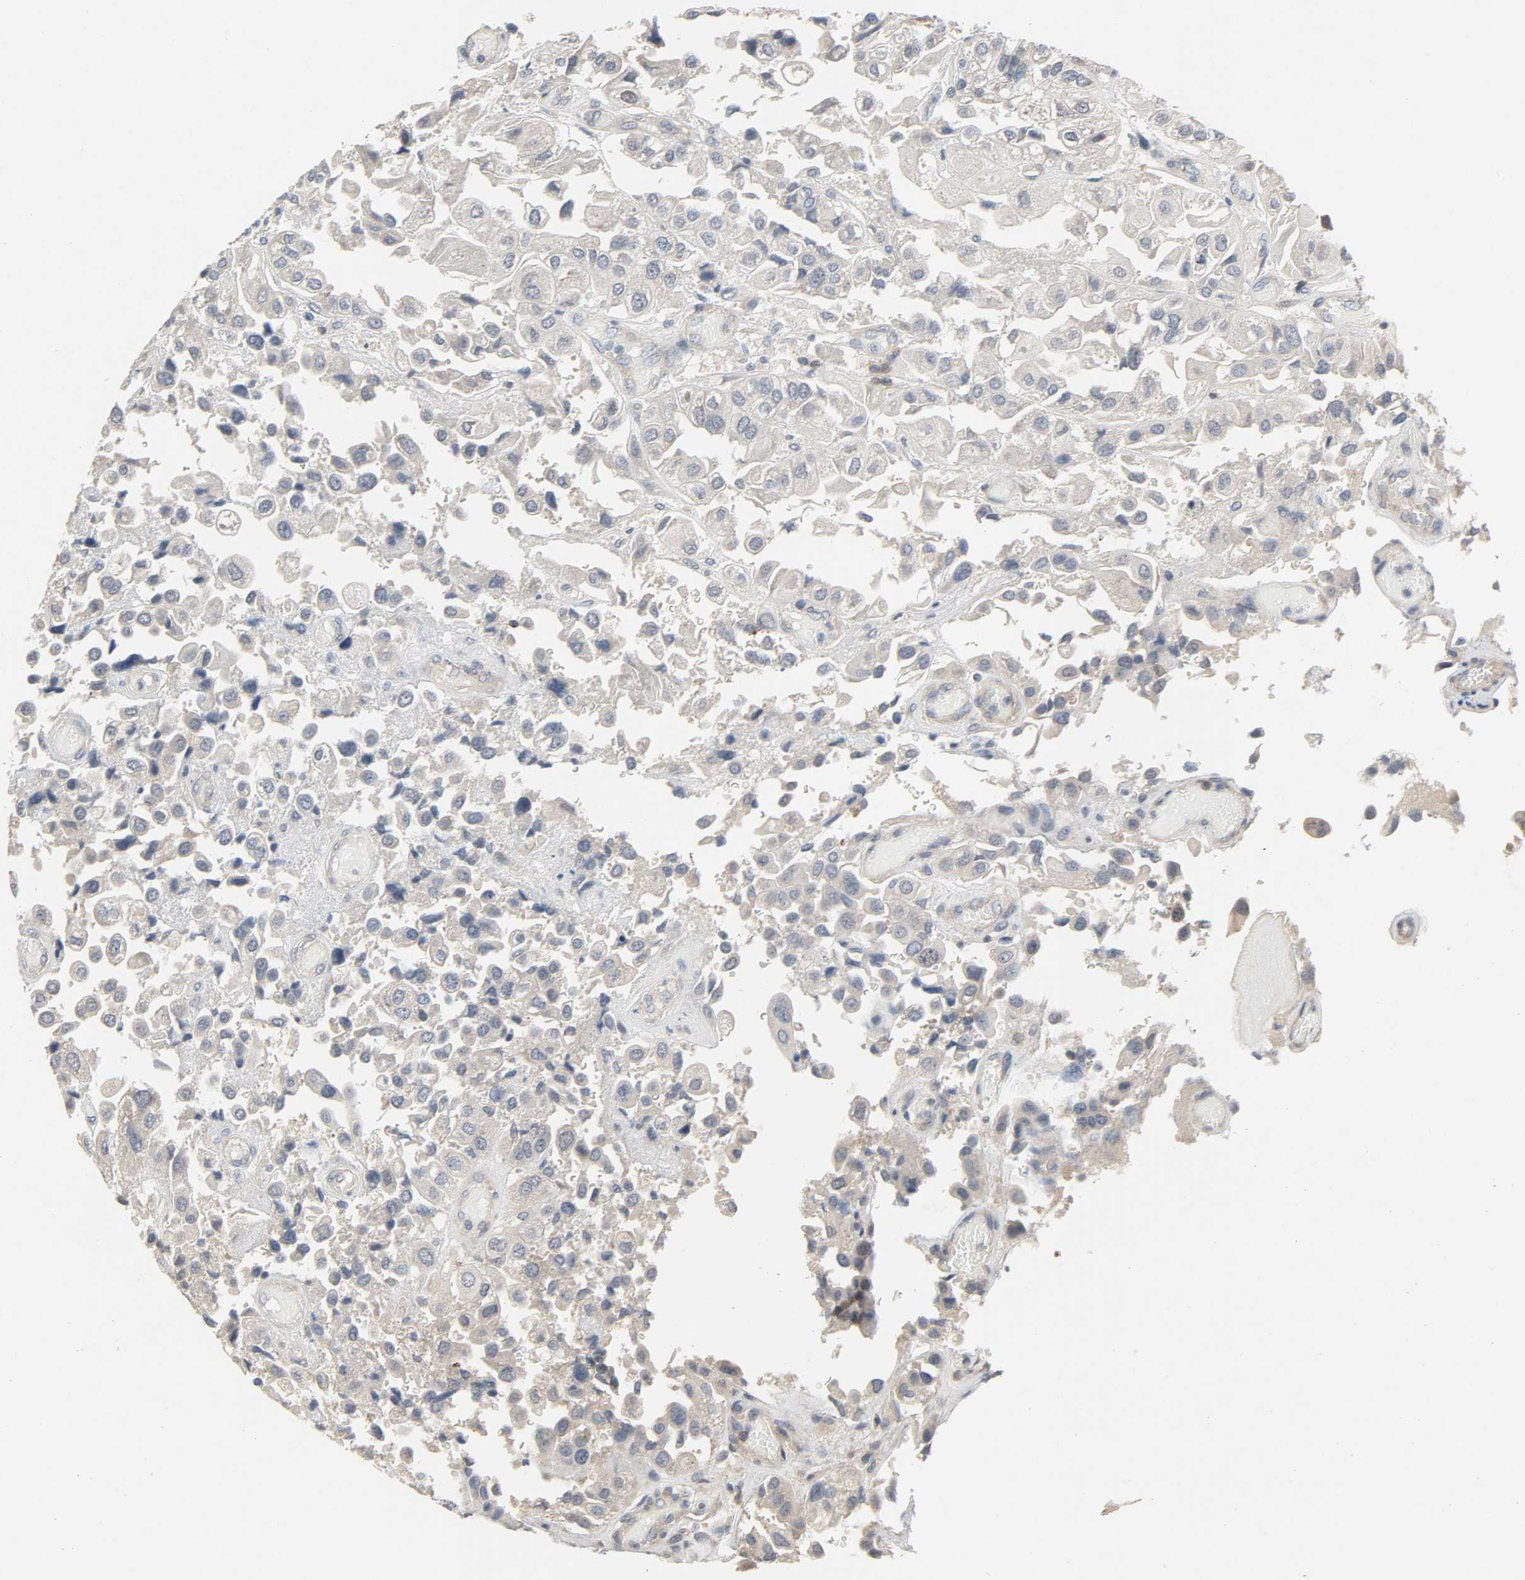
{"staining": {"intensity": "weak", "quantity": "<25%", "location": "cytoplasmic/membranous"}, "tissue": "urothelial cancer", "cell_type": "Tumor cells", "image_type": "cancer", "snomed": [{"axis": "morphology", "description": "Urothelial carcinoma, High grade"}, {"axis": "topography", "description": "Urinary bladder"}], "caption": "High power microscopy micrograph of an immunohistochemistry image of urothelial carcinoma (high-grade), revealing no significant staining in tumor cells. Brightfield microscopy of immunohistochemistry stained with DAB (3,3'-diaminobenzidine) (brown) and hematoxylin (blue), captured at high magnification.", "gene": "CD4", "patient": {"sex": "female", "age": 64}}